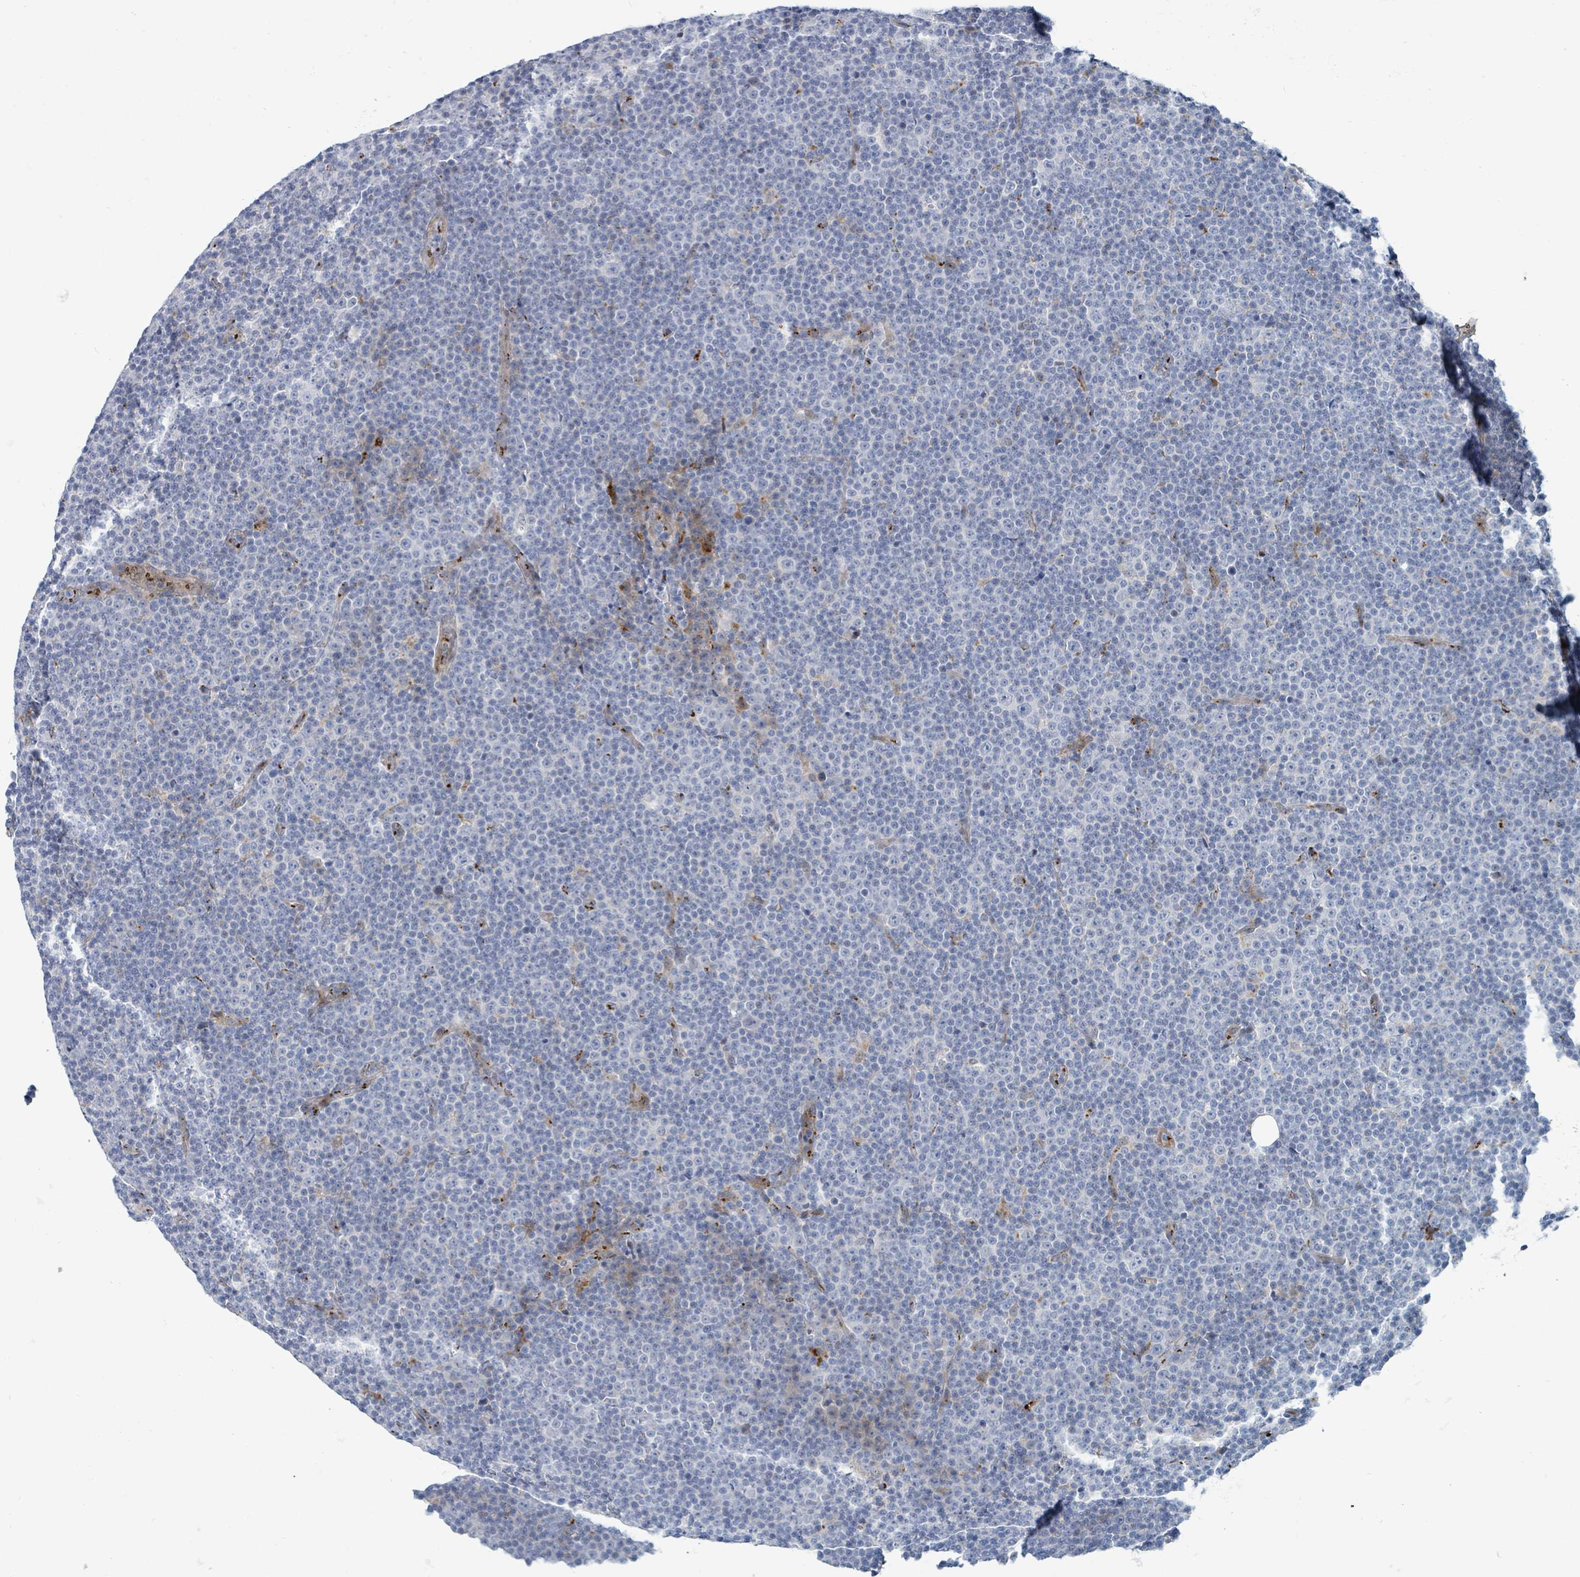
{"staining": {"intensity": "negative", "quantity": "none", "location": "none"}, "tissue": "lymphoma", "cell_type": "Tumor cells", "image_type": "cancer", "snomed": [{"axis": "morphology", "description": "Malignant lymphoma, non-Hodgkin's type, Low grade"}, {"axis": "topography", "description": "Lymph node"}], "caption": "This is an immunohistochemistry photomicrograph of human lymphoma. There is no expression in tumor cells.", "gene": "DCAF5", "patient": {"sex": "female", "age": 67}}